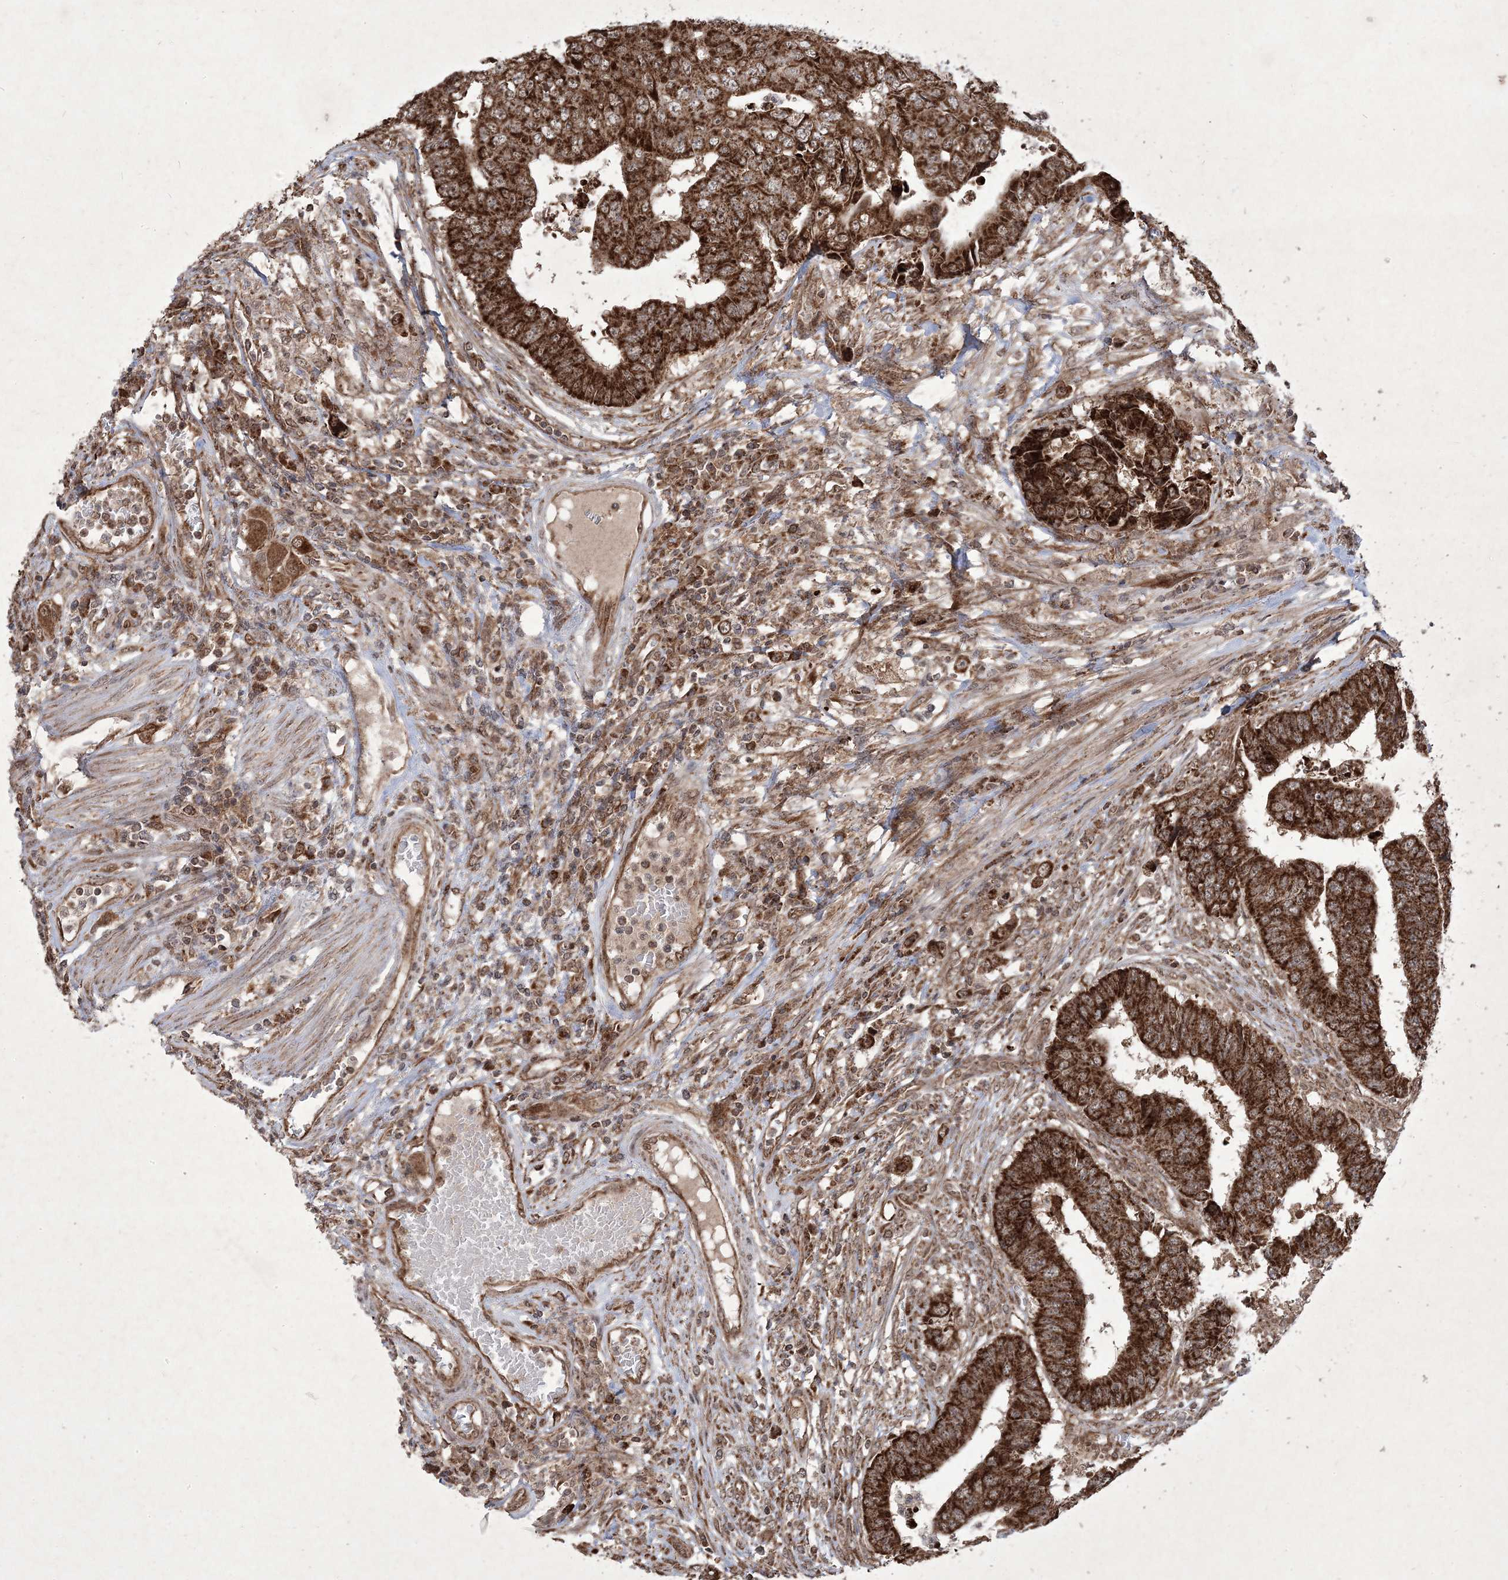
{"staining": {"intensity": "strong", "quantity": ">75%", "location": "cytoplasmic/membranous"}, "tissue": "colorectal cancer", "cell_type": "Tumor cells", "image_type": "cancer", "snomed": [{"axis": "morphology", "description": "Adenocarcinoma, NOS"}, {"axis": "topography", "description": "Rectum"}], "caption": "Protein staining shows strong cytoplasmic/membranous staining in about >75% of tumor cells in colorectal cancer (adenocarcinoma).", "gene": "PLEKHM2", "patient": {"sex": "male", "age": 84}}